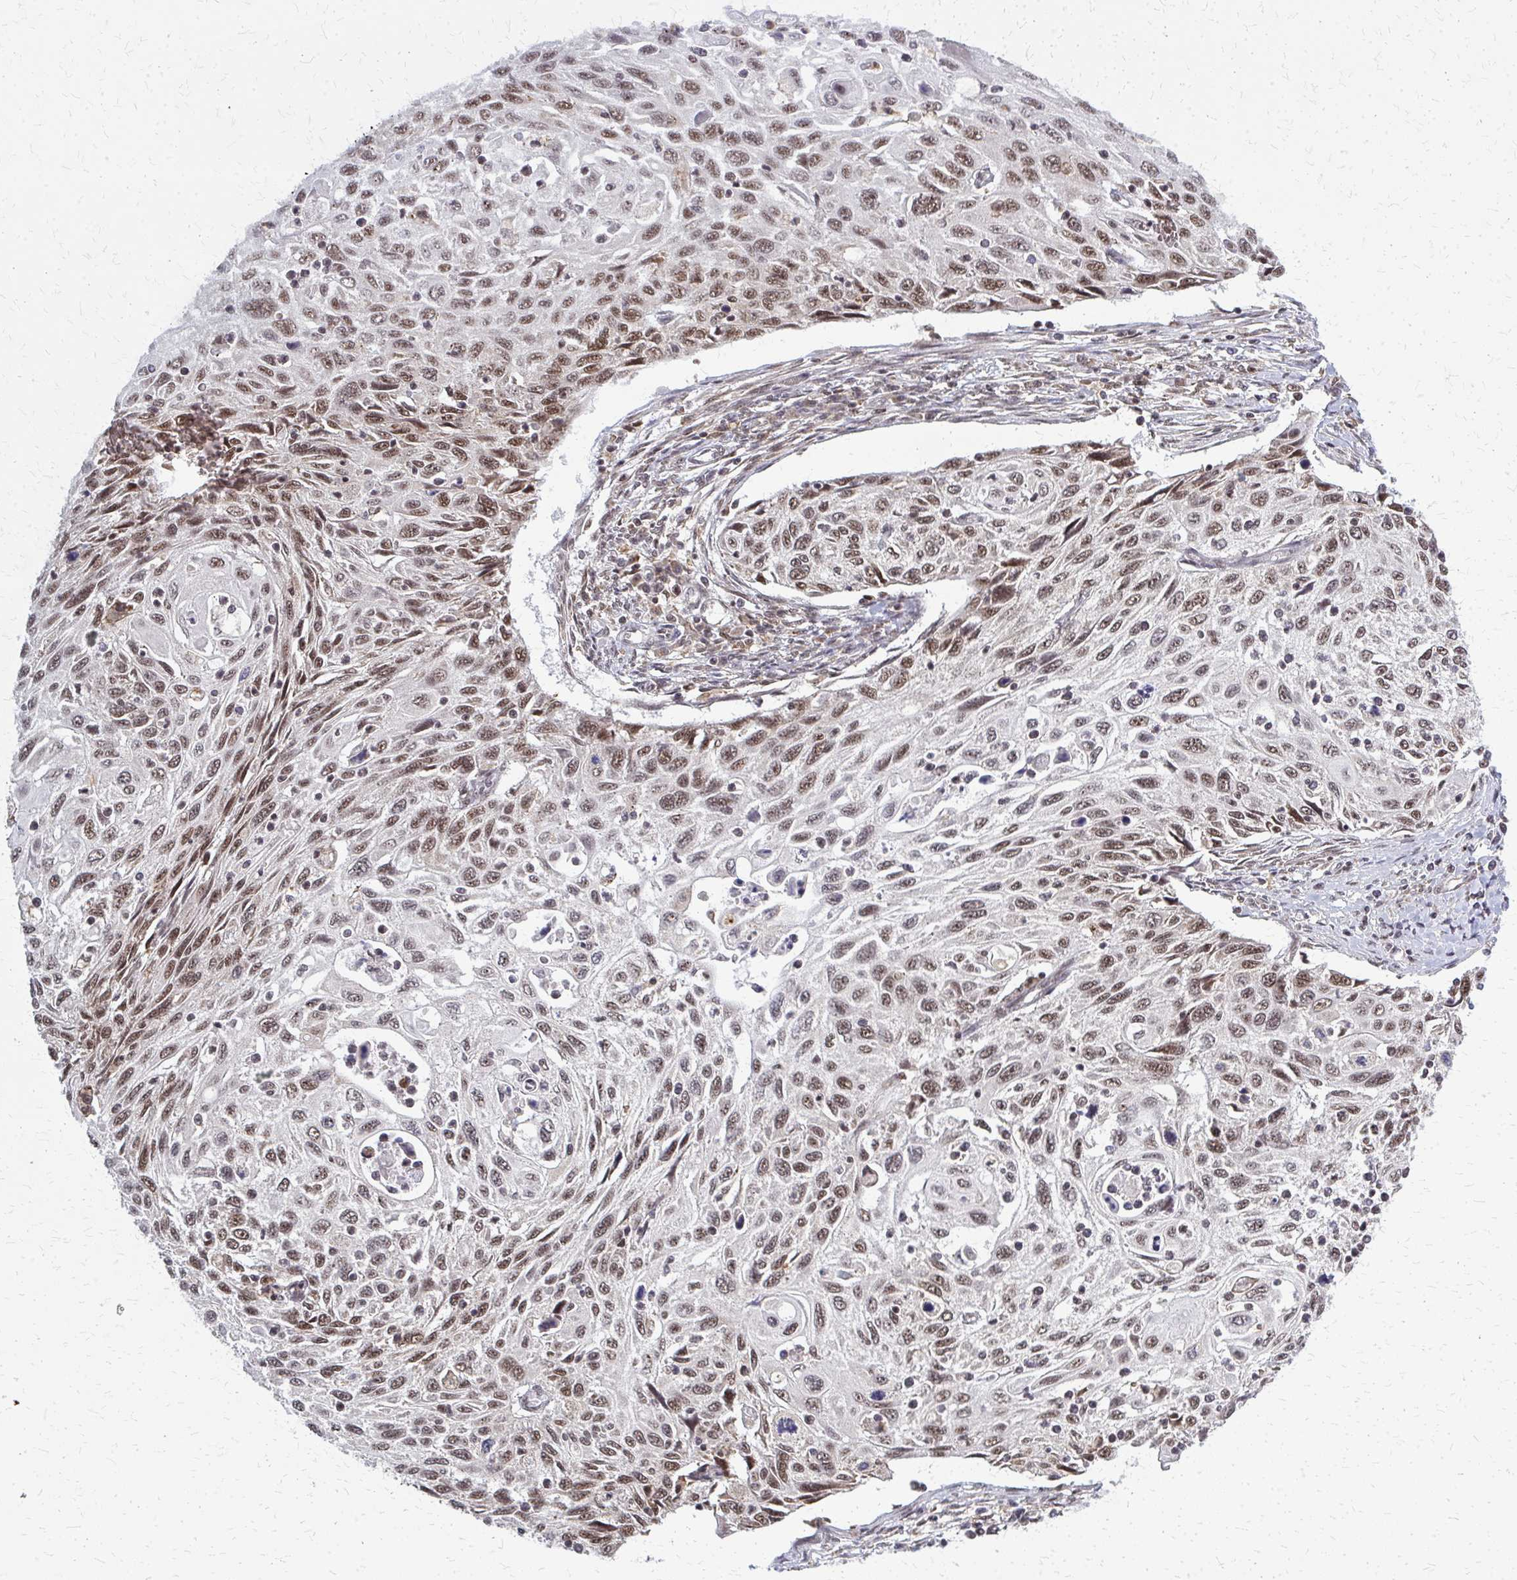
{"staining": {"intensity": "moderate", "quantity": "25%-75%", "location": "nuclear"}, "tissue": "cervical cancer", "cell_type": "Tumor cells", "image_type": "cancer", "snomed": [{"axis": "morphology", "description": "Squamous cell carcinoma, NOS"}, {"axis": "topography", "description": "Cervix"}], "caption": "This image displays cervical cancer stained with immunohistochemistry to label a protein in brown. The nuclear of tumor cells show moderate positivity for the protein. Nuclei are counter-stained blue.", "gene": "HDAC3", "patient": {"sex": "female", "age": 70}}